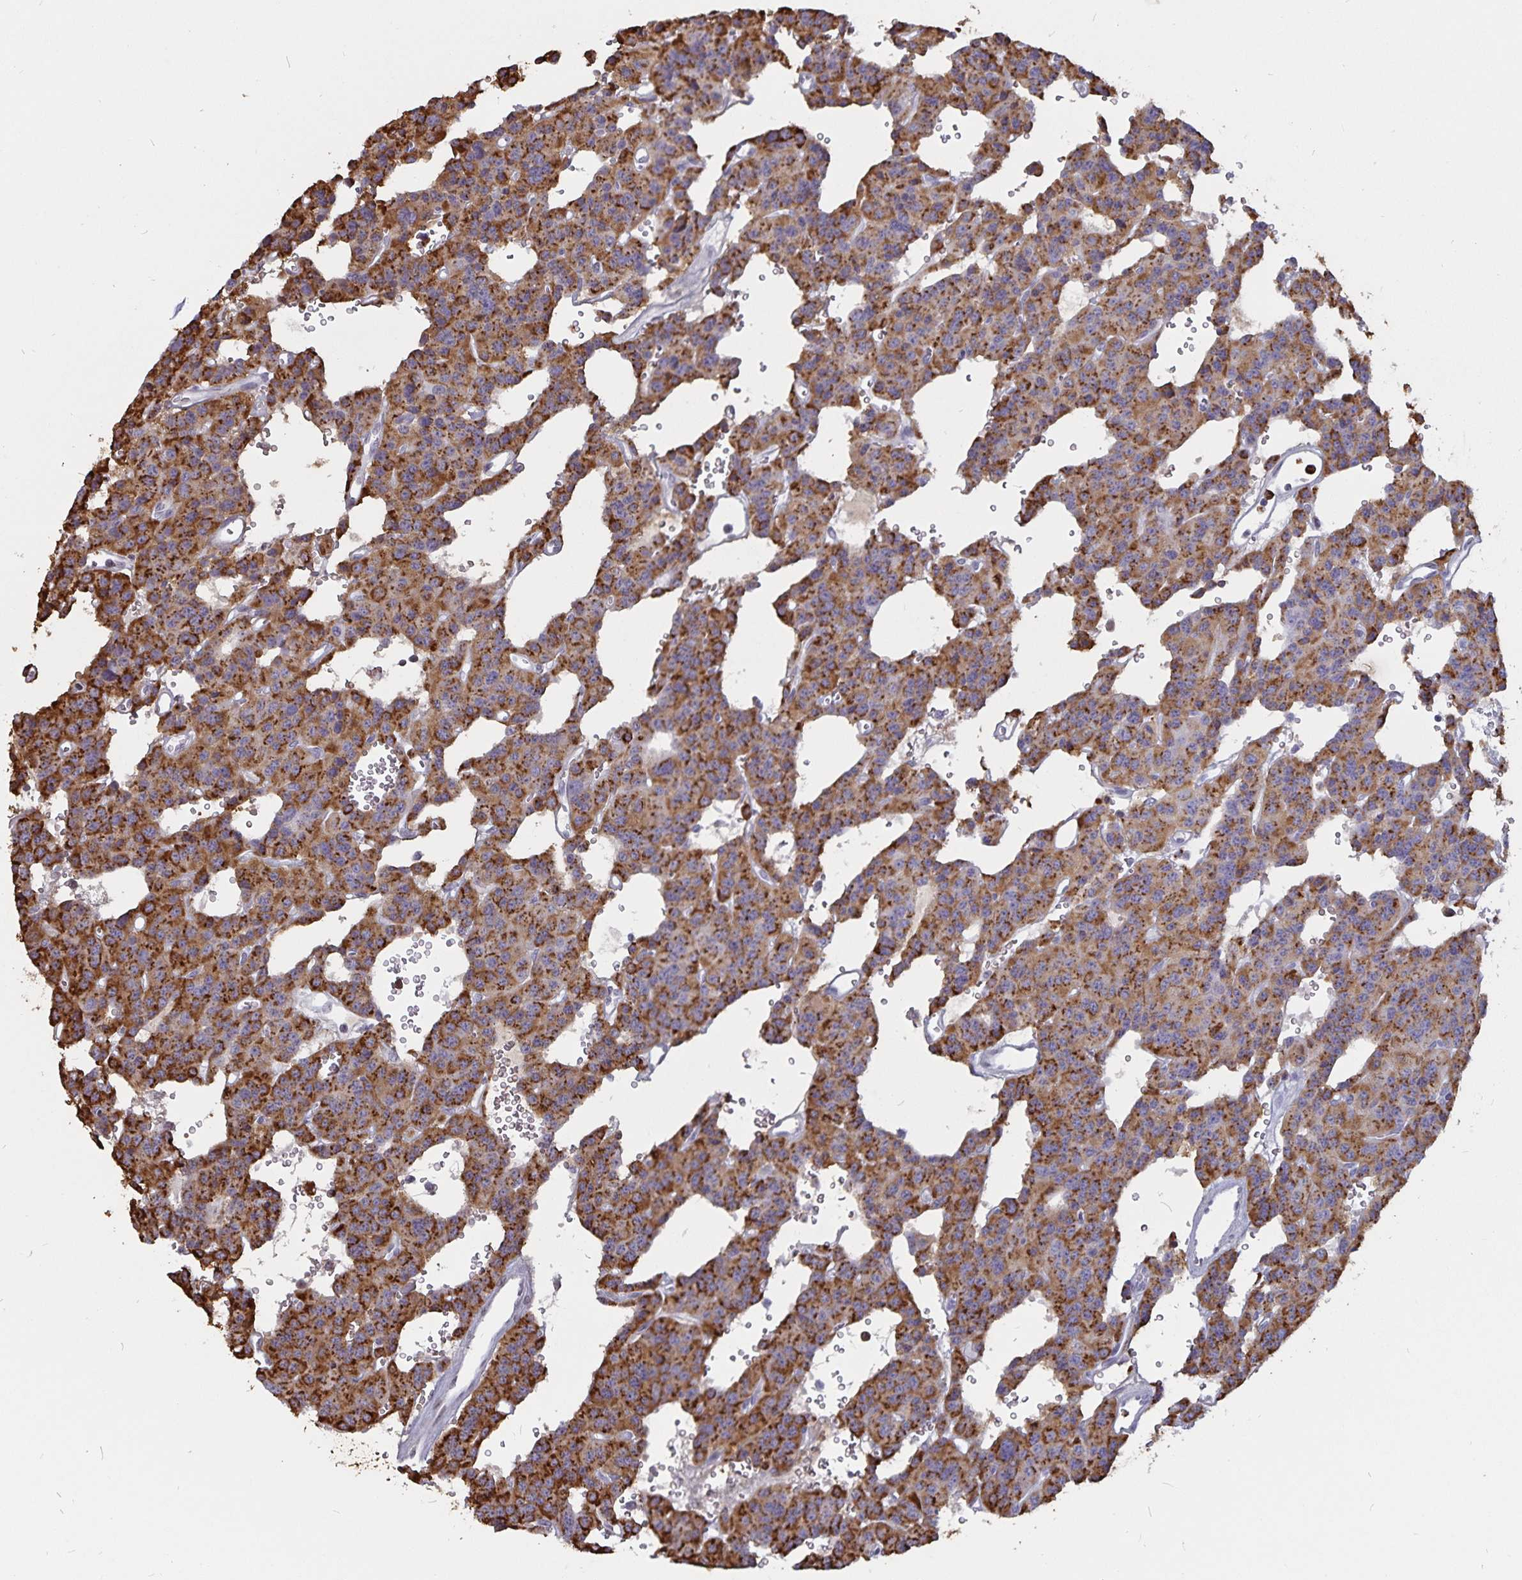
{"staining": {"intensity": "strong", "quantity": ">75%", "location": "cytoplasmic/membranous"}, "tissue": "carcinoid", "cell_type": "Tumor cells", "image_type": "cancer", "snomed": [{"axis": "morphology", "description": "Carcinoid, malignant, NOS"}, {"axis": "topography", "description": "Lung"}], "caption": "Malignant carcinoid was stained to show a protein in brown. There is high levels of strong cytoplasmic/membranous positivity in about >75% of tumor cells.", "gene": "GPR137", "patient": {"sex": "female", "age": 71}}